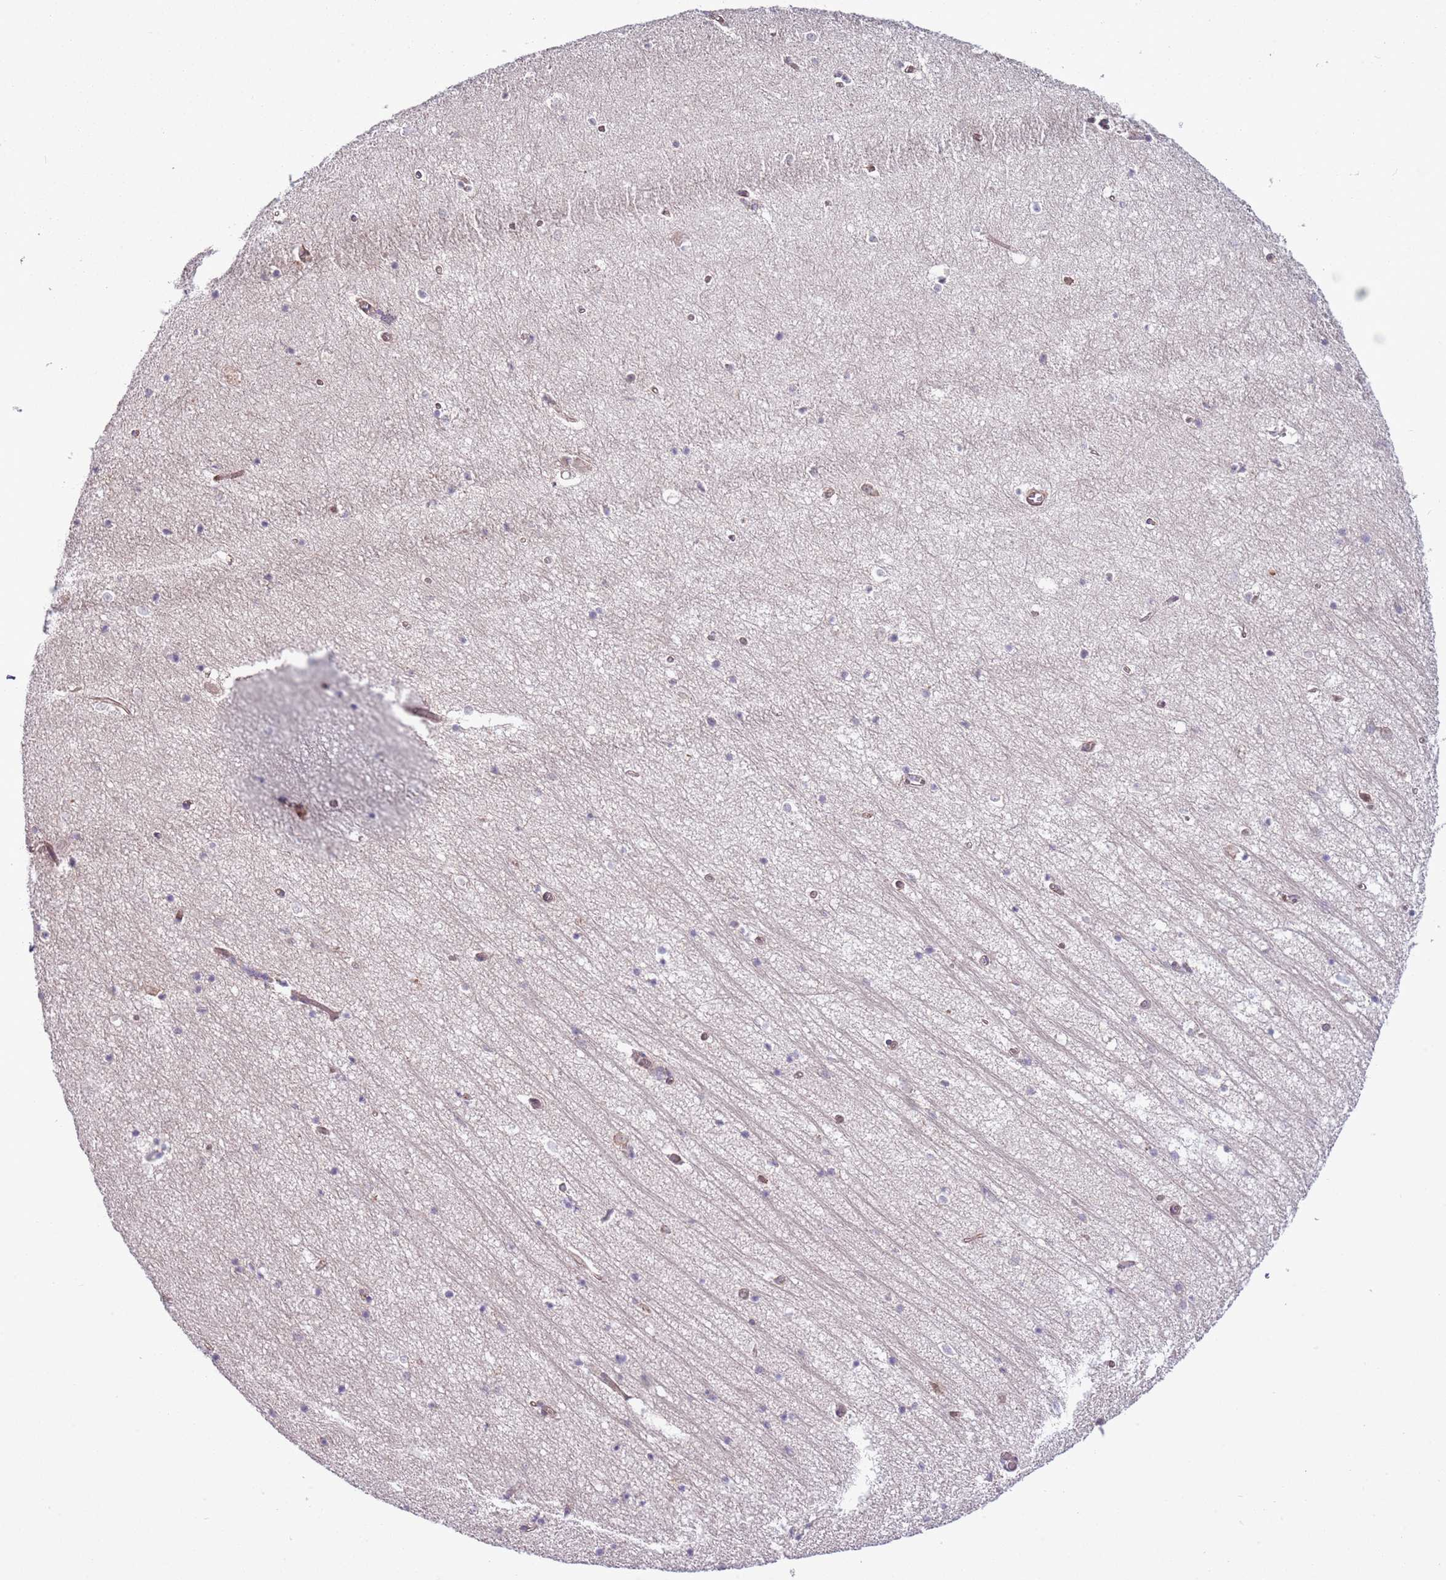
{"staining": {"intensity": "weak", "quantity": "<25%", "location": "cytoplasmic/membranous"}, "tissue": "hippocampus", "cell_type": "Glial cells", "image_type": "normal", "snomed": [{"axis": "morphology", "description": "Normal tissue, NOS"}, {"axis": "topography", "description": "Hippocampus"}], "caption": "Glial cells are negative for protein expression in normal human hippocampus.", "gene": "LPIN2", "patient": {"sex": "female", "age": 64}}